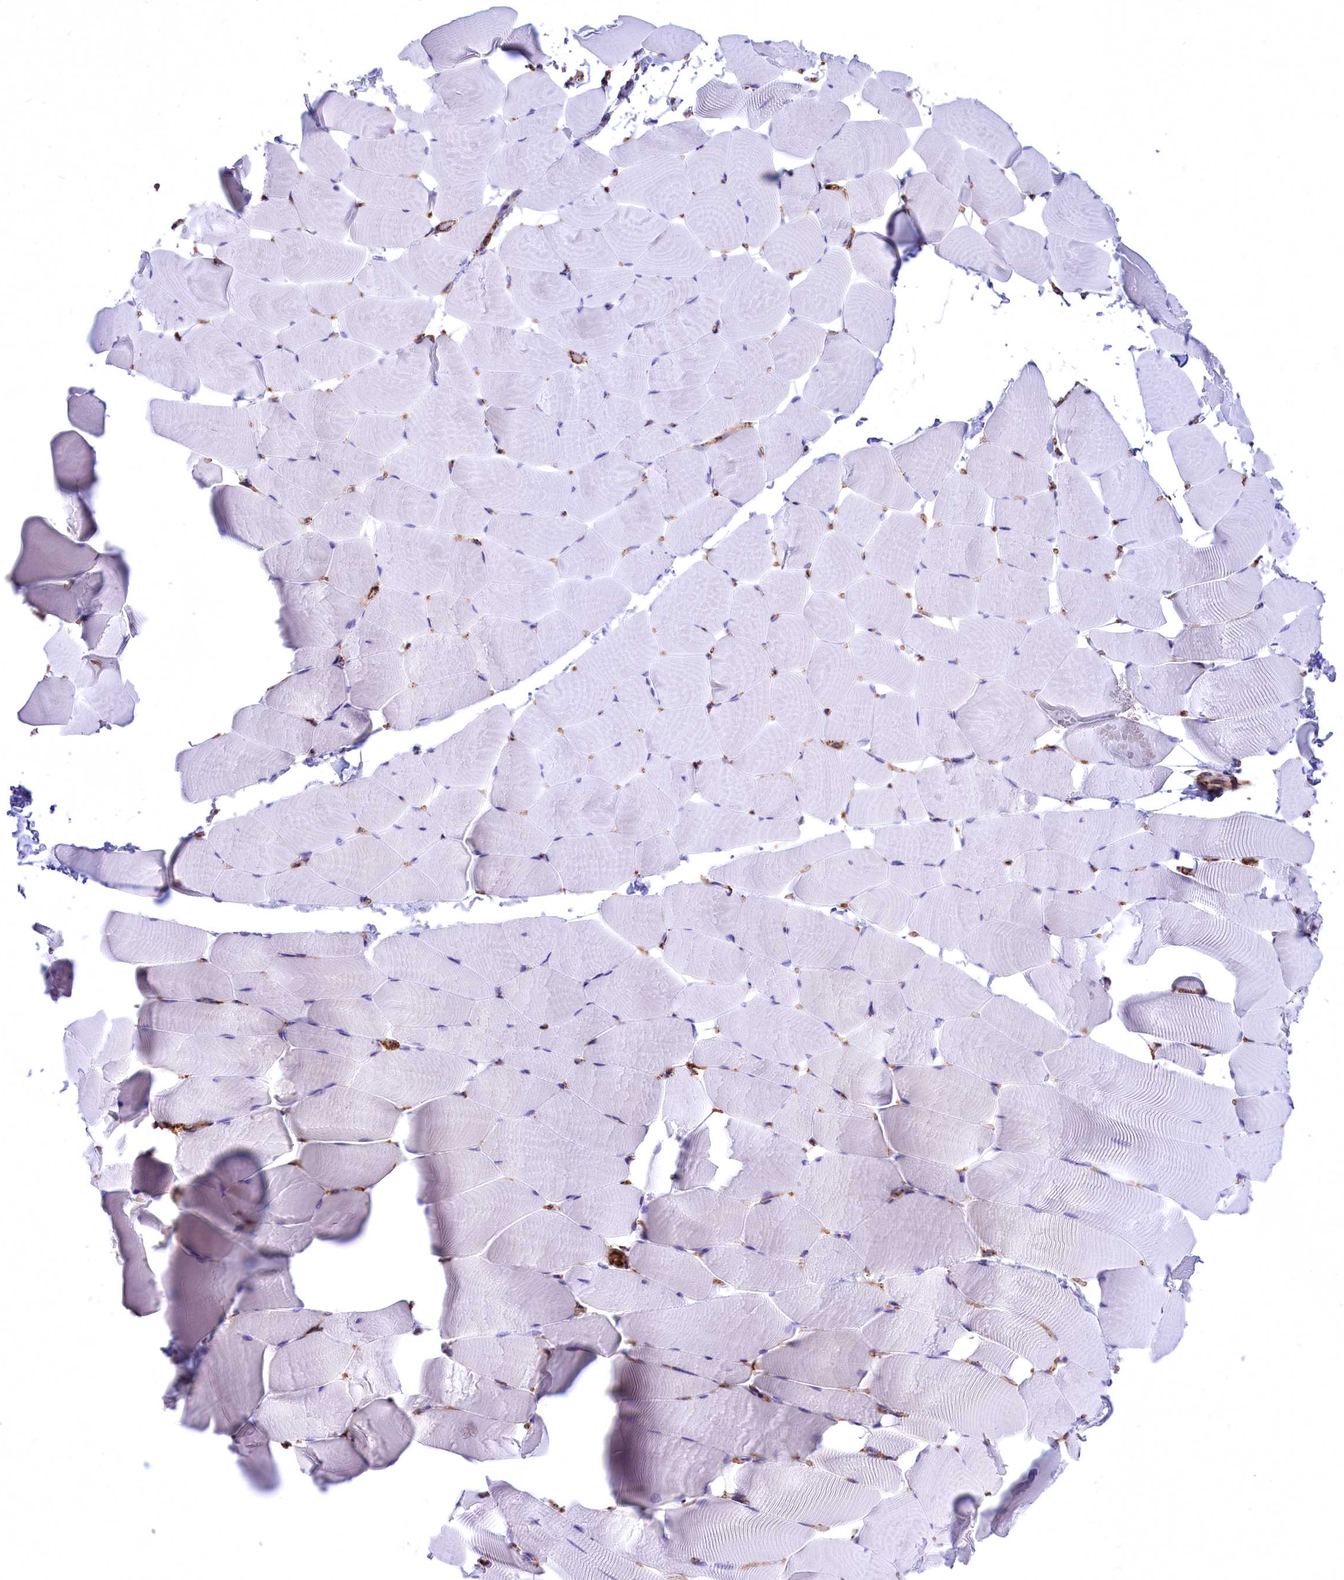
{"staining": {"intensity": "negative", "quantity": "none", "location": "none"}, "tissue": "skeletal muscle", "cell_type": "Myocytes", "image_type": "normal", "snomed": [{"axis": "morphology", "description": "Normal tissue, NOS"}, {"axis": "topography", "description": "Skeletal muscle"}], "caption": "There is no significant expression in myocytes of skeletal muscle. (DAB immunohistochemistry (IHC), high magnification).", "gene": "SEPTIN9", "patient": {"sex": "male", "age": 25}}